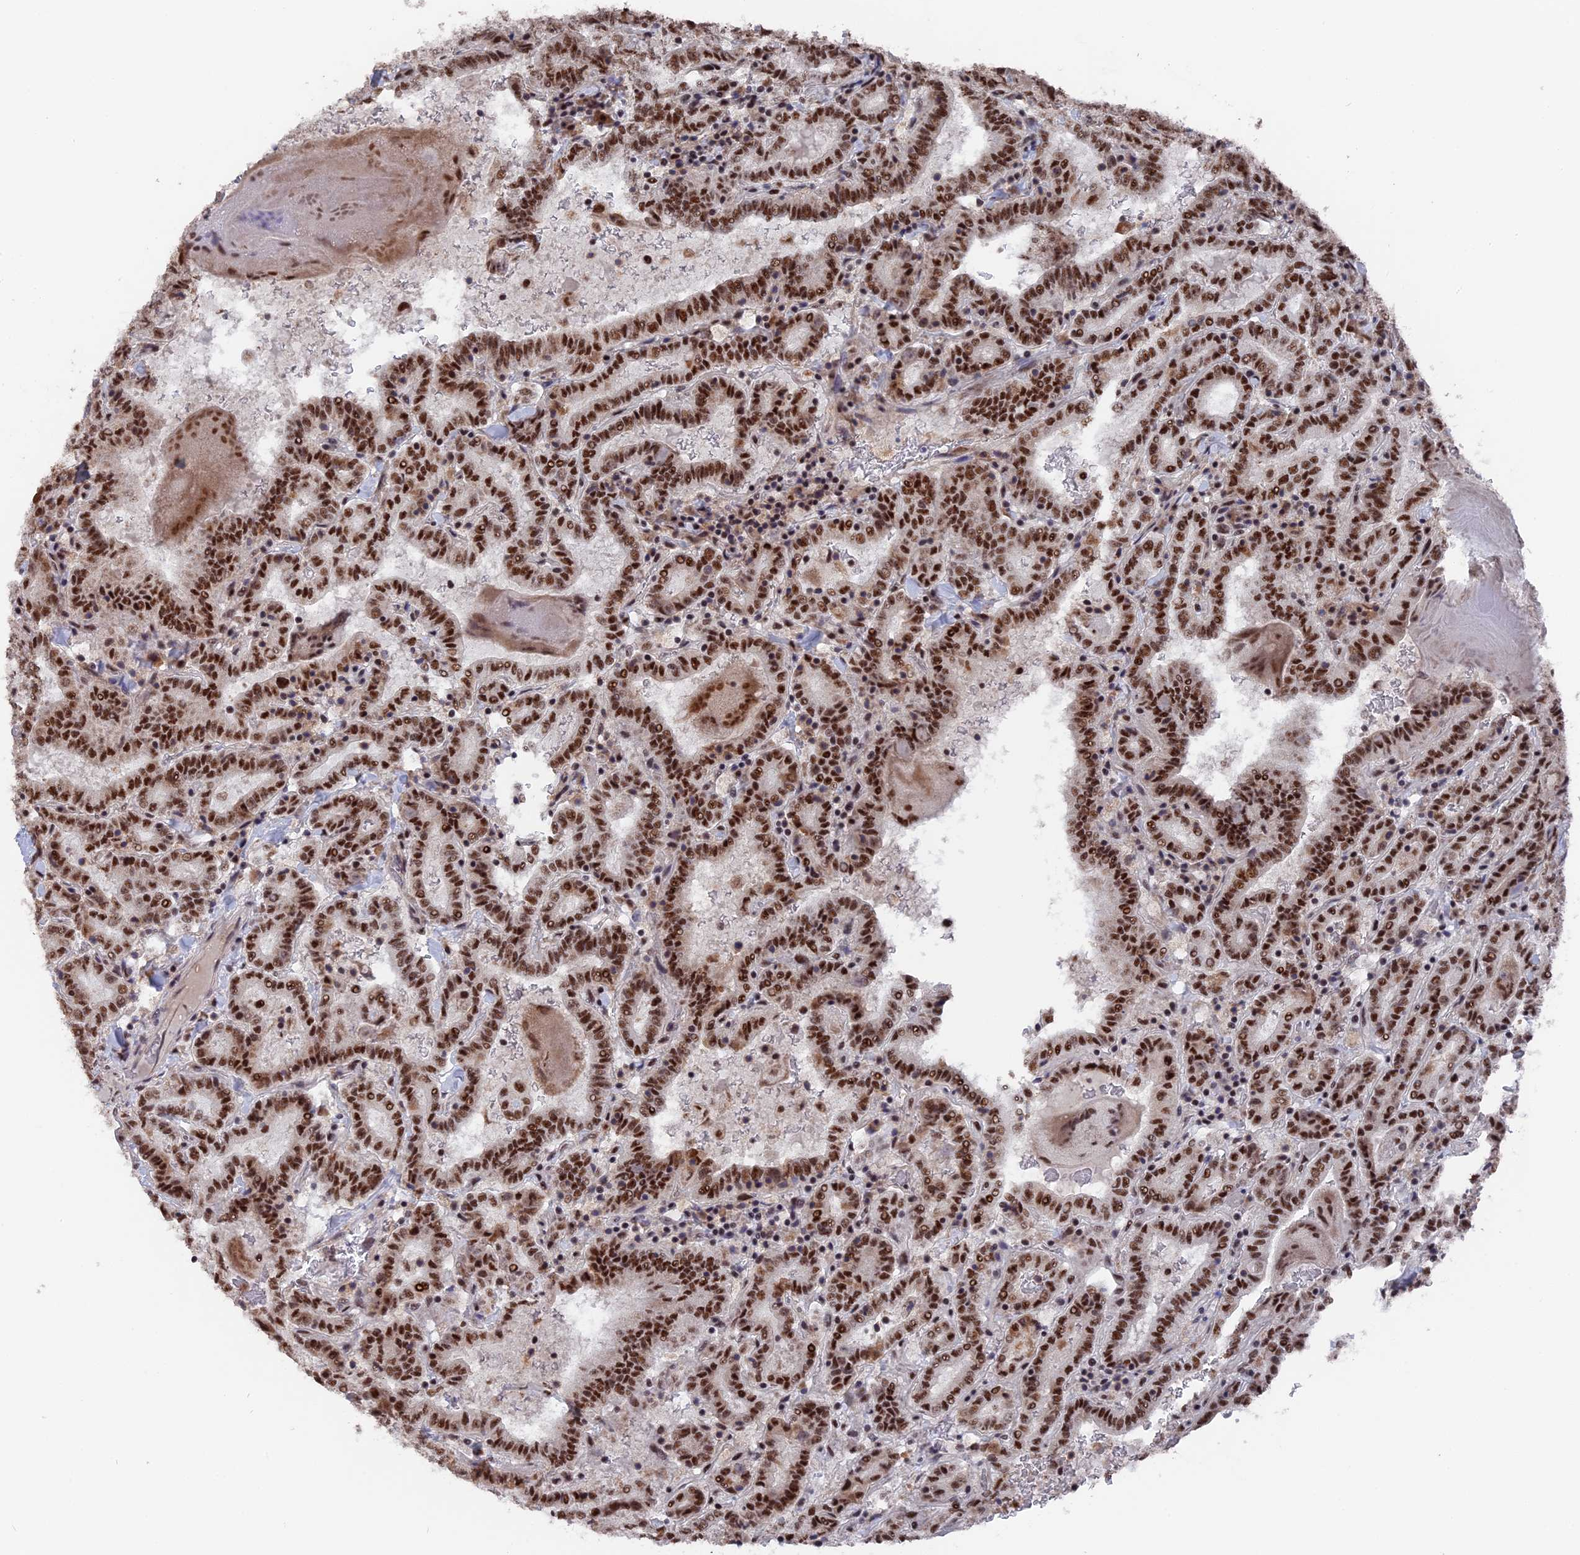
{"staining": {"intensity": "strong", "quantity": ">75%", "location": "nuclear"}, "tissue": "thyroid cancer", "cell_type": "Tumor cells", "image_type": "cancer", "snomed": [{"axis": "morphology", "description": "Papillary adenocarcinoma, NOS"}, {"axis": "topography", "description": "Thyroid gland"}], "caption": "A high-resolution micrograph shows immunohistochemistry (IHC) staining of thyroid cancer, which shows strong nuclear expression in about >75% of tumor cells. (DAB IHC with brightfield microscopy, high magnification).", "gene": "SF3A2", "patient": {"sex": "female", "age": 72}}